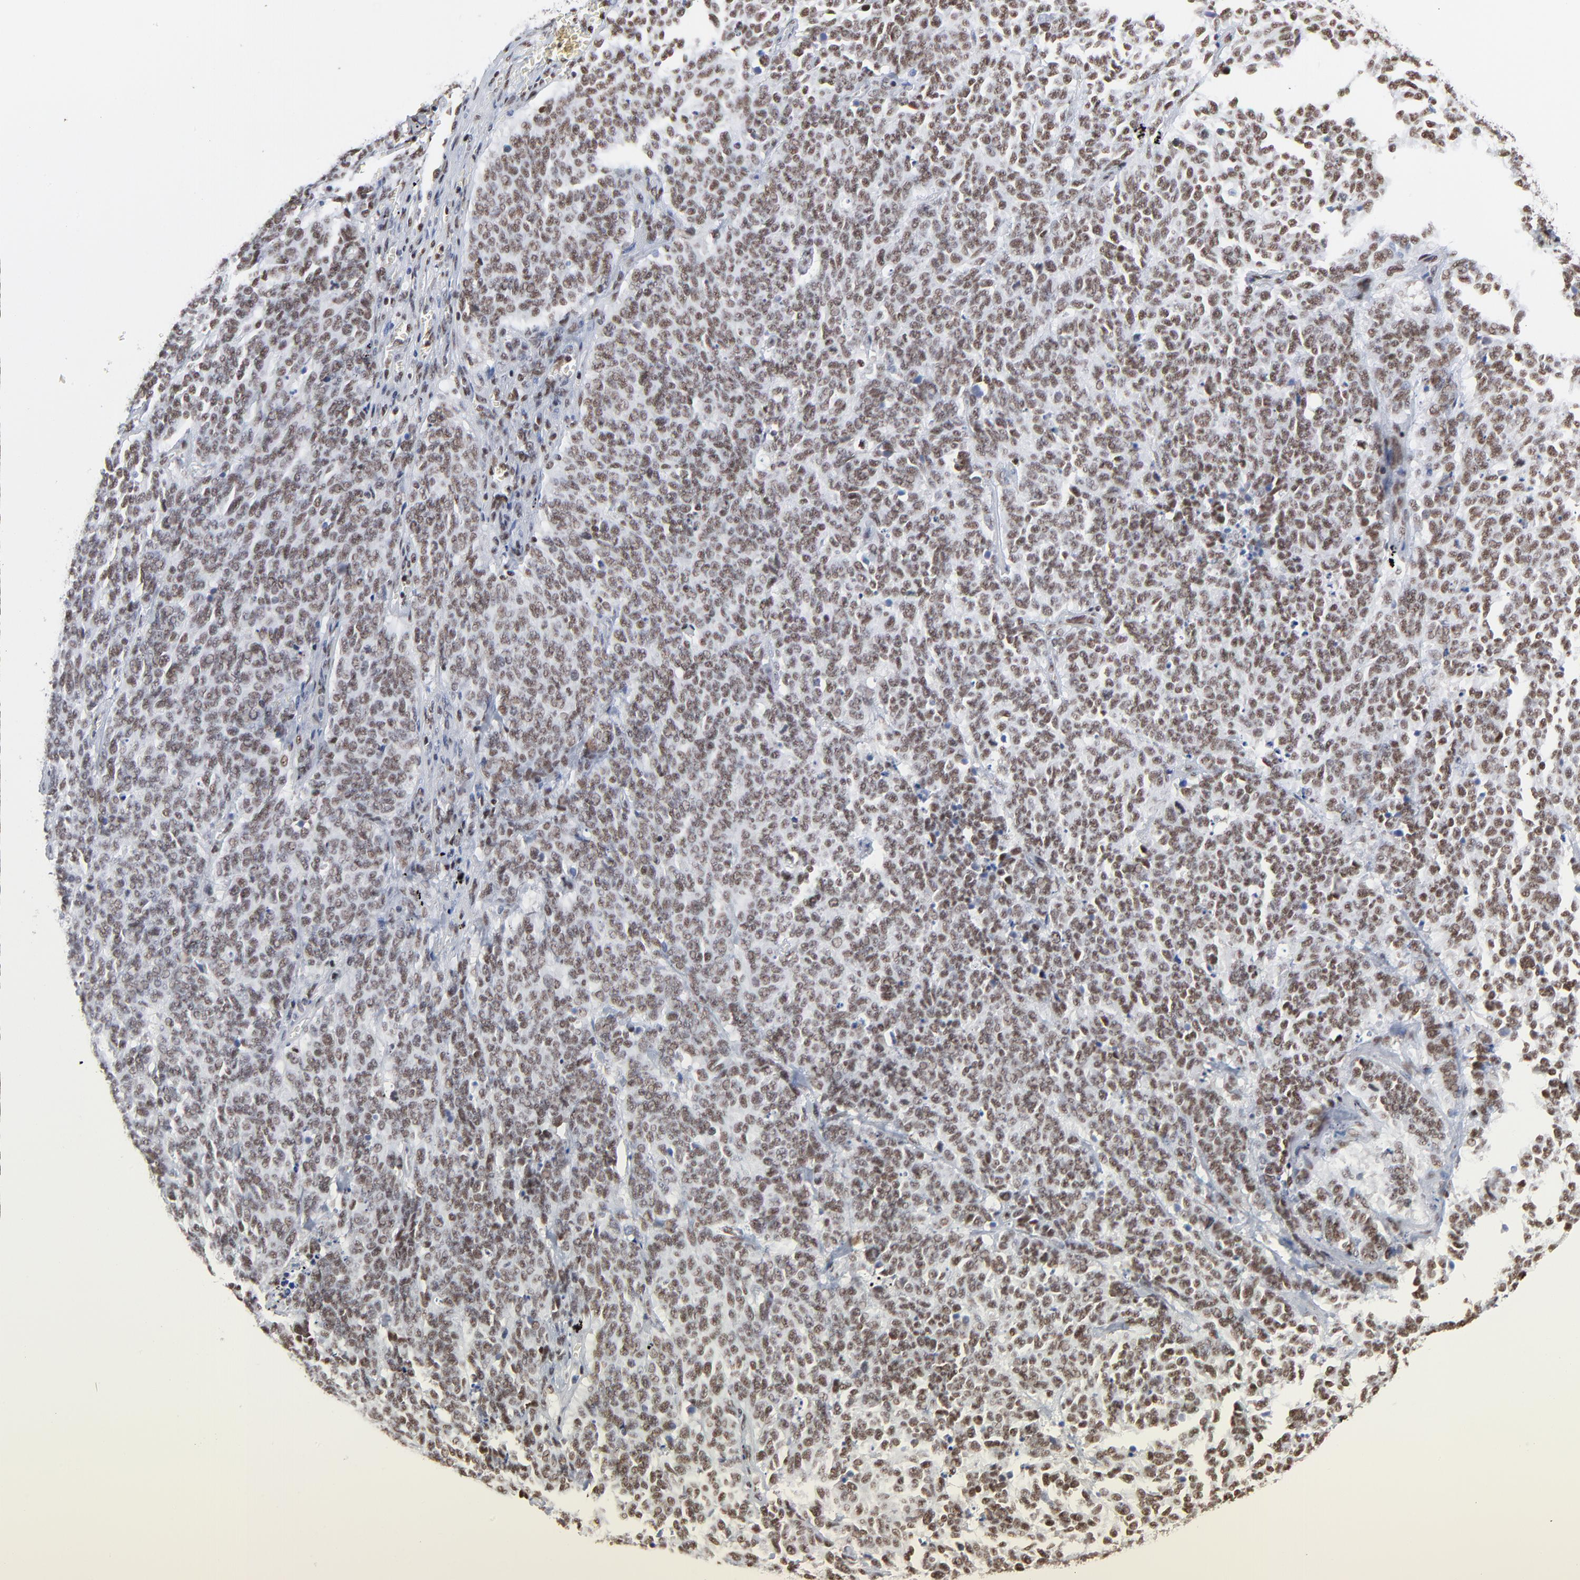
{"staining": {"intensity": "strong", "quantity": ">75%", "location": "nuclear"}, "tissue": "lung cancer", "cell_type": "Tumor cells", "image_type": "cancer", "snomed": [{"axis": "morphology", "description": "Neoplasm, malignant, NOS"}, {"axis": "topography", "description": "Lung"}], "caption": "High-magnification brightfield microscopy of lung cancer stained with DAB (brown) and counterstained with hematoxylin (blue). tumor cells exhibit strong nuclear expression is identified in about>75% of cells. (DAB (3,3'-diaminobenzidine) IHC, brown staining for protein, blue staining for nuclei).", "gene": "CREB1", "patient": {"sex": "female", "age": 58}}